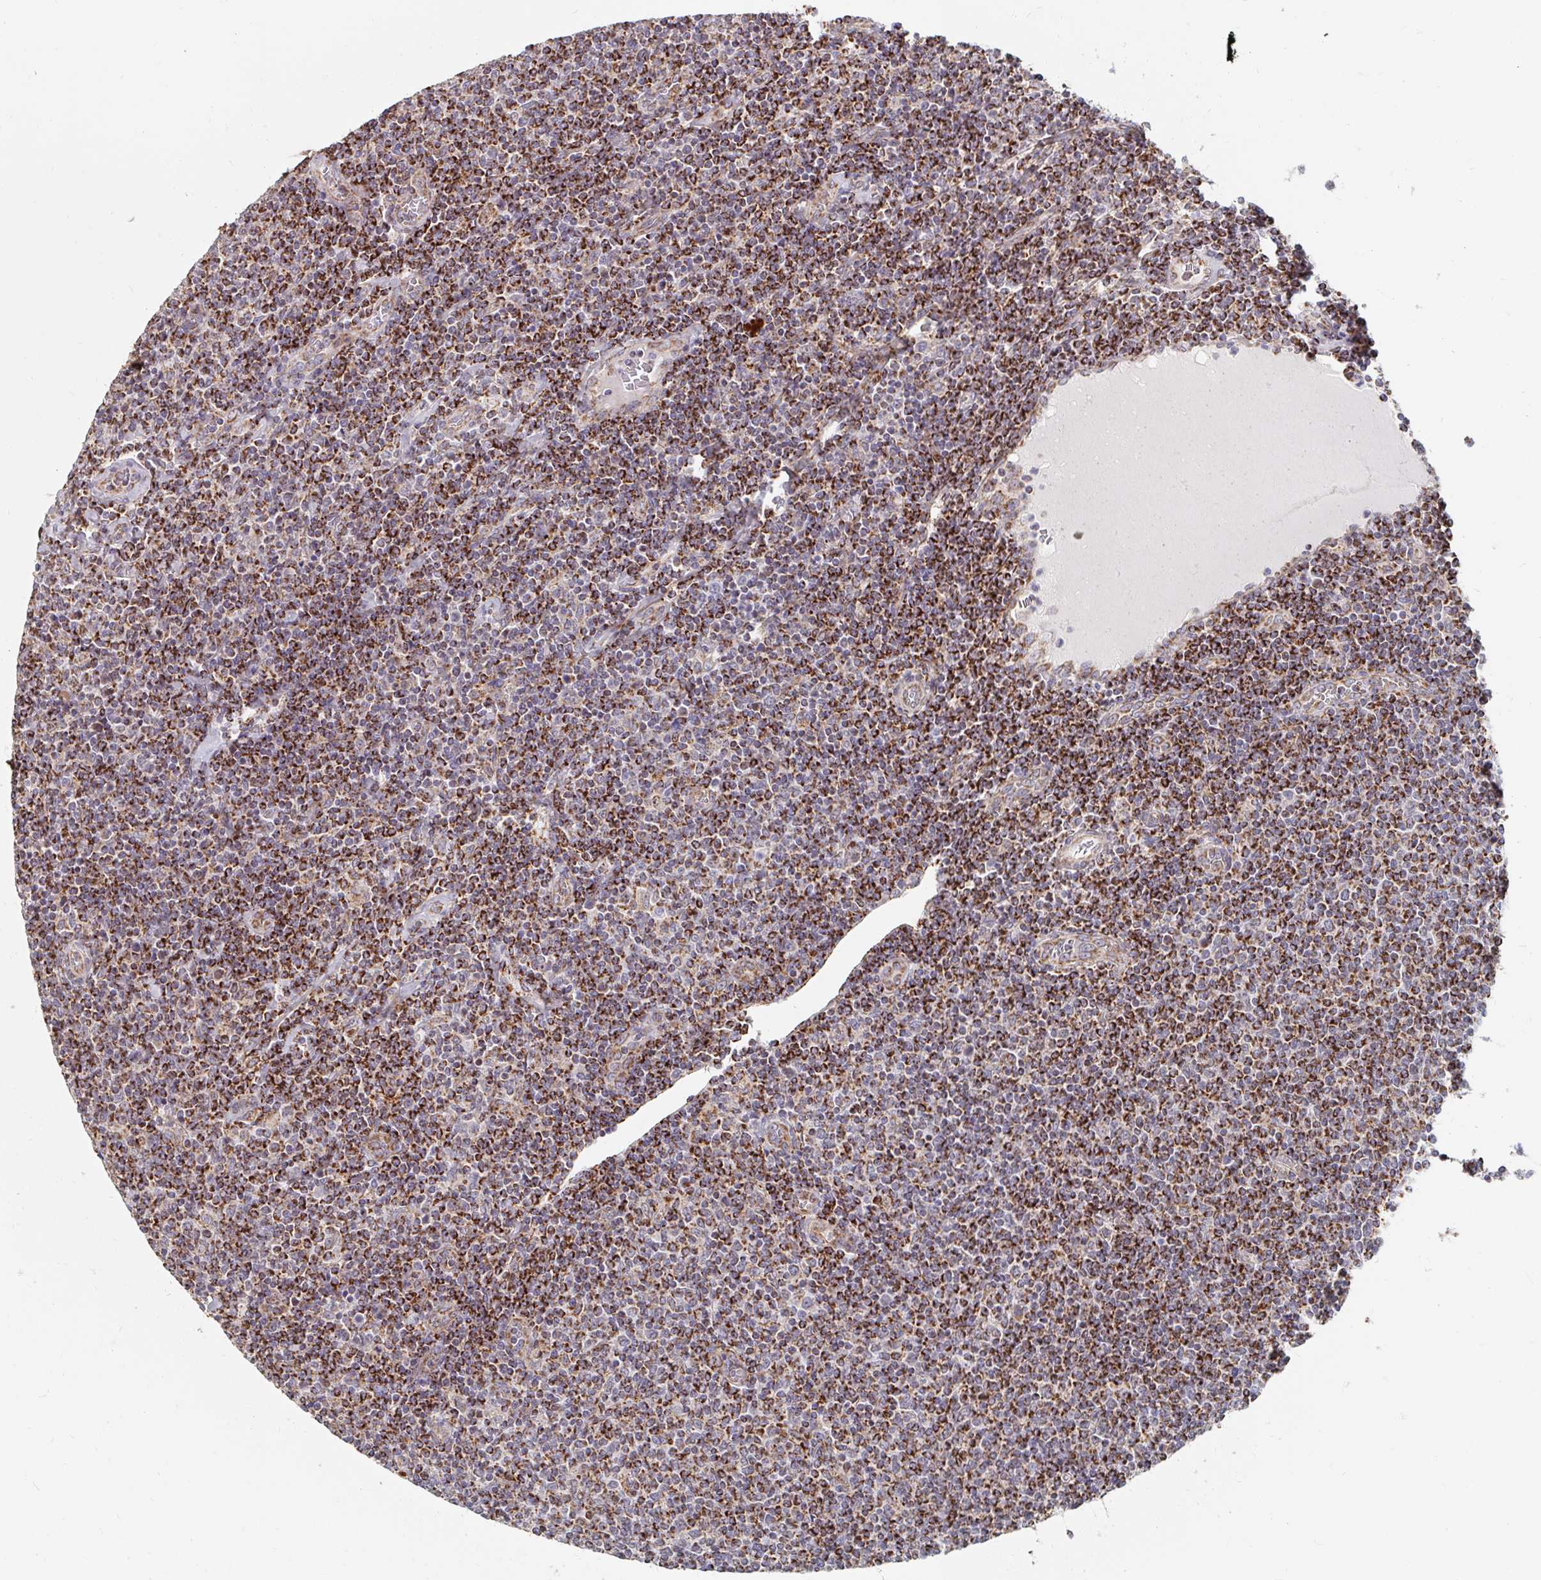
{"staining": {"intensity": "strong", "quantity": ">75%", "location": "cytoplasmic/membranous"}, "tissue": "lymphoma", "cell_type": "Tumor cells", "image_type": "cancer", "snomed": [{"axis": "morphology", "description": "Malignant lymphoma, non-Hodgkin's type, Low grade"}, {"axis": "topography", "description": "Lymph node"}], "caption": "Protein staining shows strong cytoplasmic/membranous positivity in approximately >75% of tumor cells in low-grade malignant lymphoma, non-Hodgkin's type.", "gene": "MAVS", "patient": {"sex": "male", "age": 52}}